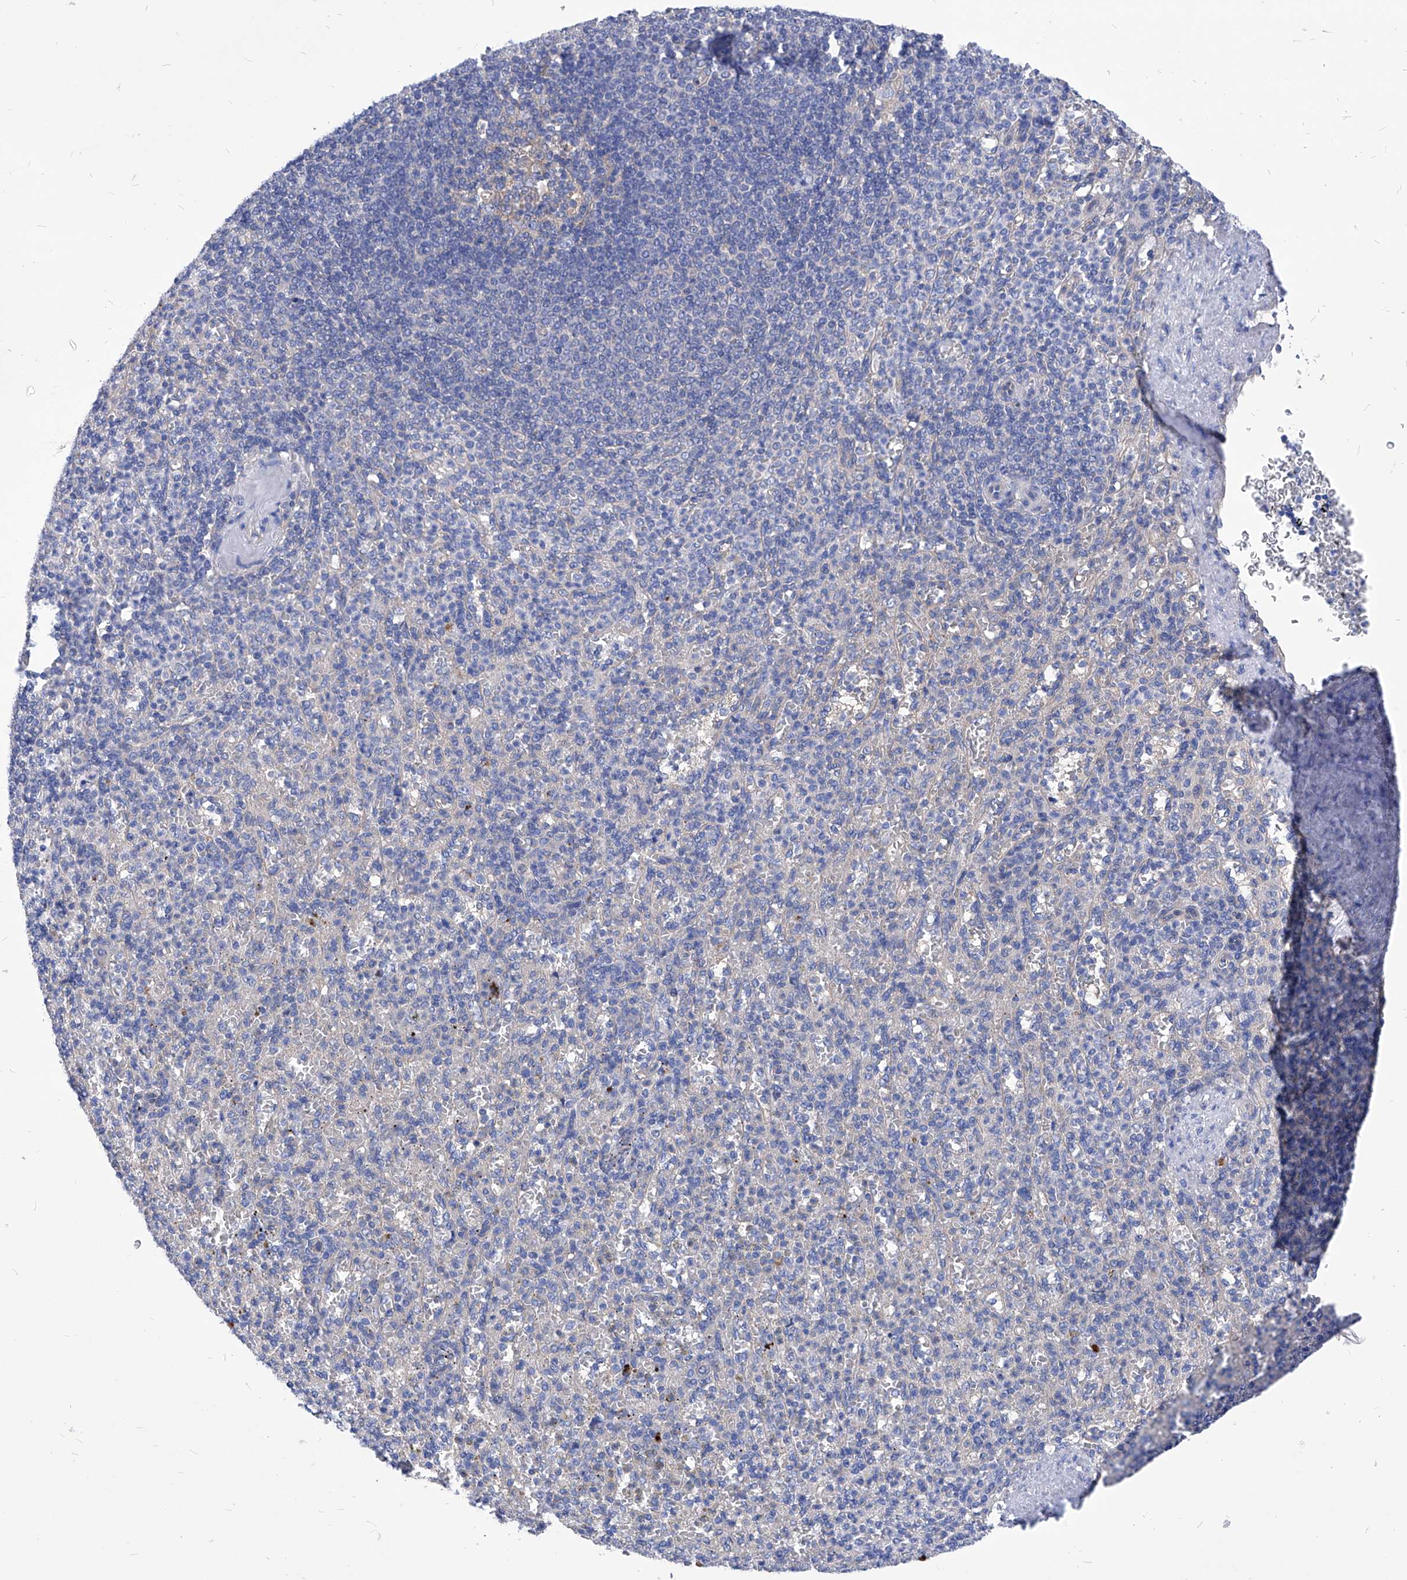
{"staining": {"intensity": "negative", "quantity": "none", "location": "none"}, "tissue": "spleen", "cell_type": "Cells in red pulp", "image_type": "normal", "snomed": [{"axis": "morphology", "description": "Normal tissue, NOS"}, {"axis": "topography", "description": "Spleen"}], "caption": "IHC image of normal human spleen stained for a protein (brown), which reveals no expression in cells in red pulp.", "gene": "XPNPEP1", "patient": {"sex": "female", "age": 74}}